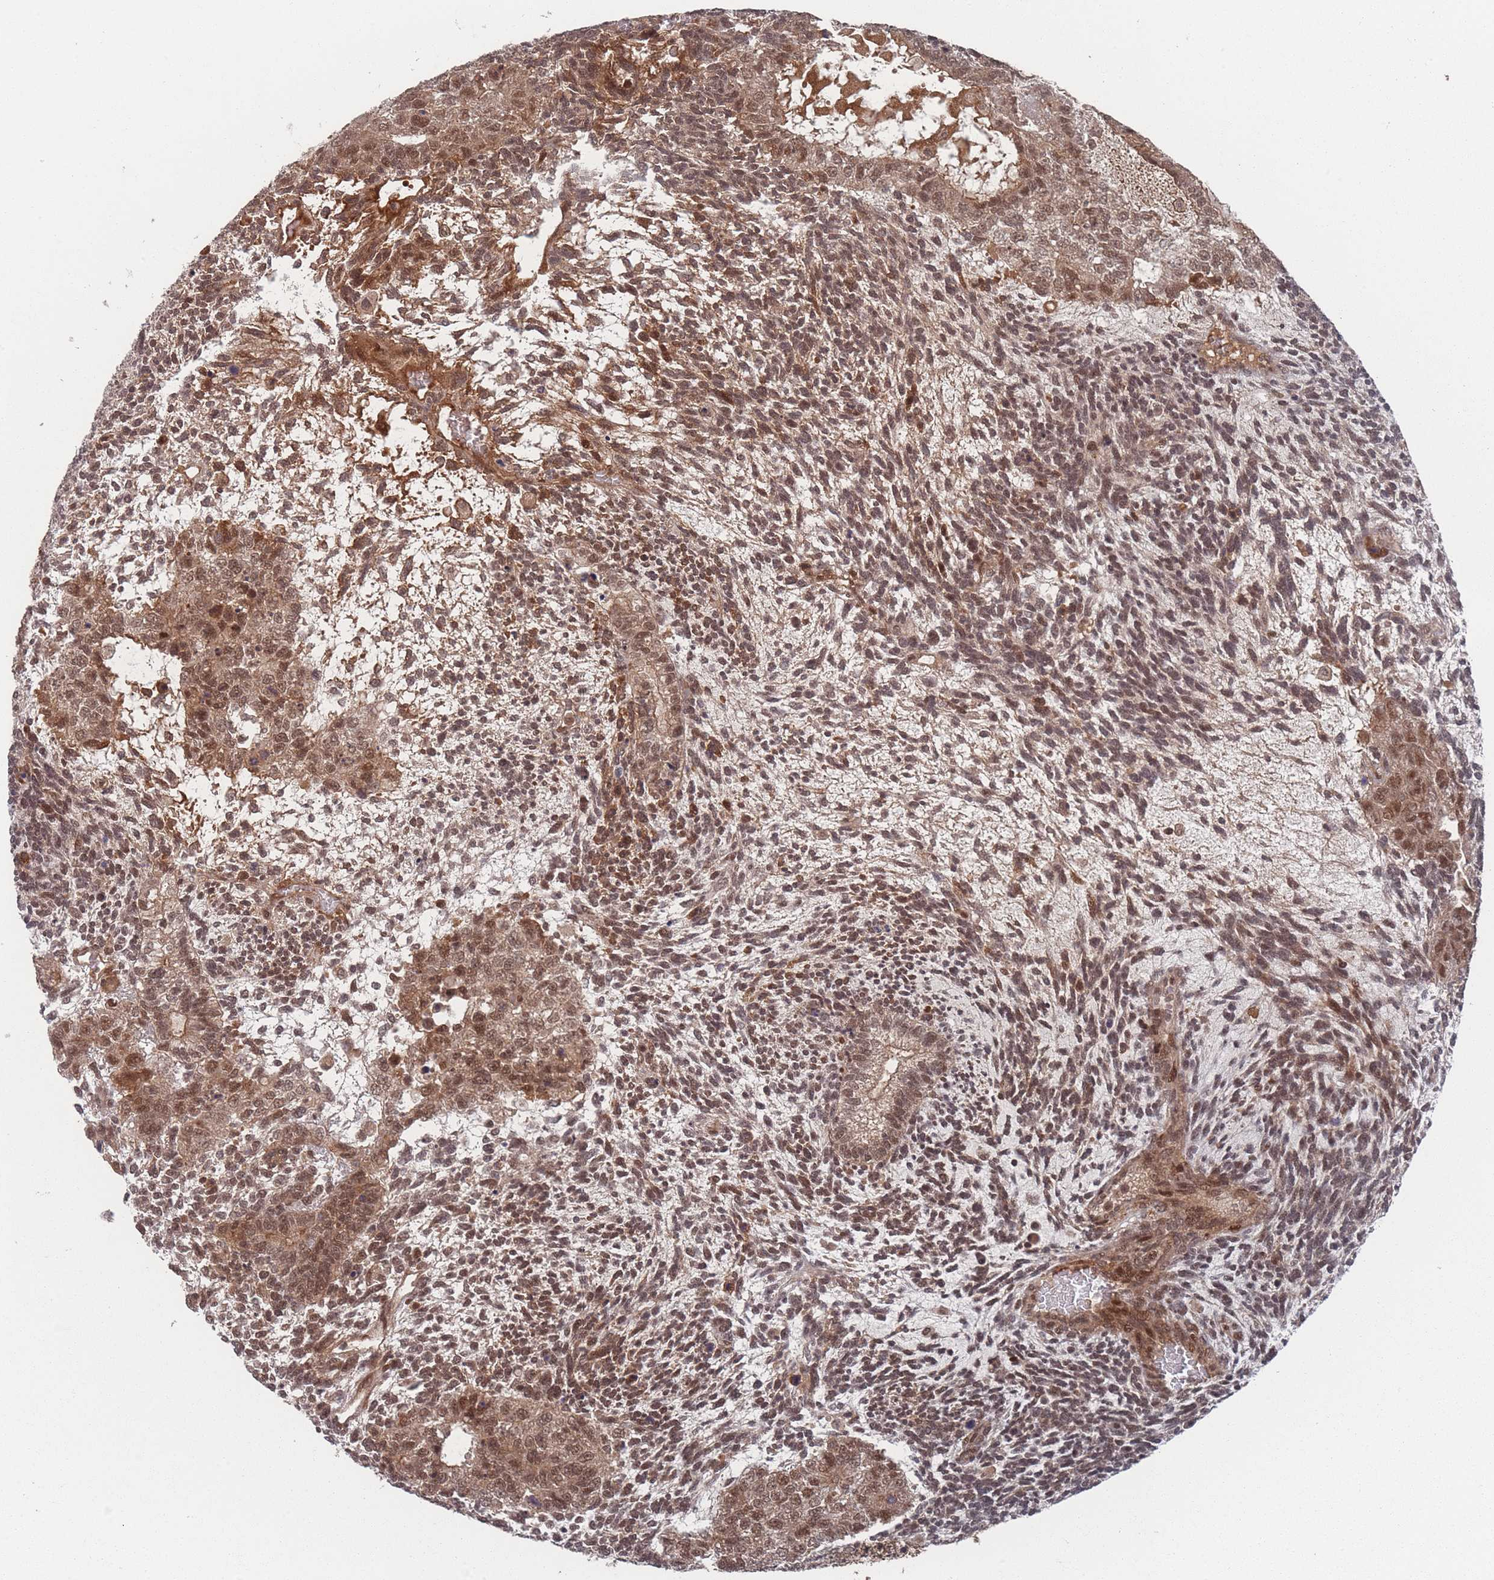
{"staining": {"intensity": "moderate", "quantity": ">75%", "location": "cytoplasmic/membranous,nuclear"}, "tissue": "testis cancer", "cell_type": "Tumor cells", "image_type": "cancer", "snomed": [{"axis": "morphology", "description": "Carcinoma, Embryonal, NOS"}, {"axis": "topography", "description": "Testis"}], "caption": "Moderate cytoplasmic/membranous and nuclear positivity is identified in about >75% of tumor cells in testis cancer (embryonal carcinoma).", "gene": "SF3B1", "patient": {"sex": "male", "age": 23}}